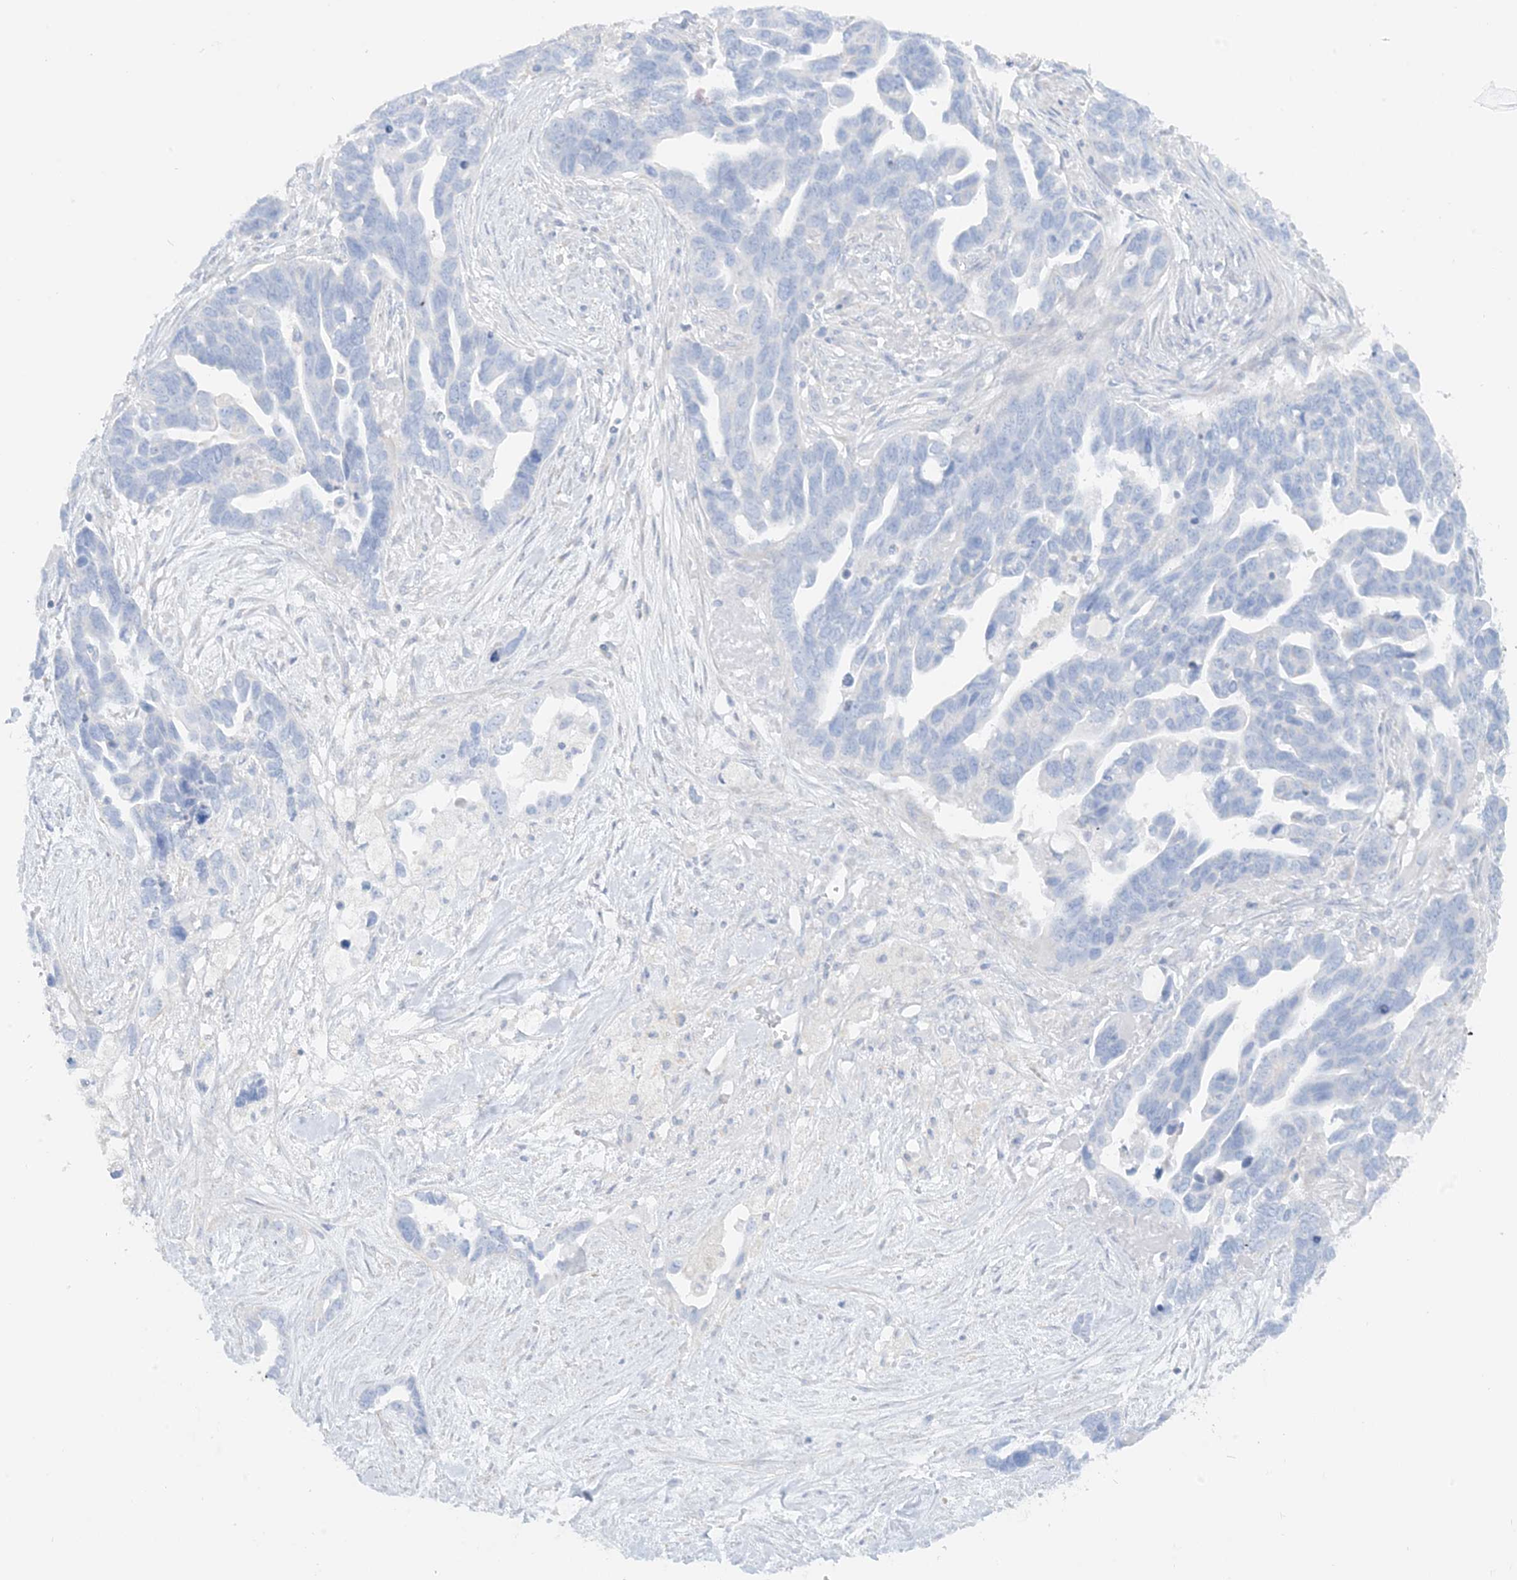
{"staining": {"intensity": "negative", "quantity": "none", "location": "none"}, "tissue": "ovarian cancer", "cell_type": "Tumor cells", "image_type": "cancer", "snomed": [{"axis": "morphology", "description": "Cystadenocarcinoma, serous, NOS"}, {"axis": "topography", "description": "Ovary"}], "caption": "IHC of ovarian cancer reveals no staining in tumor cells.", "gene": "SLC26A3", "patient": {"sex": "female", "age": 54}}